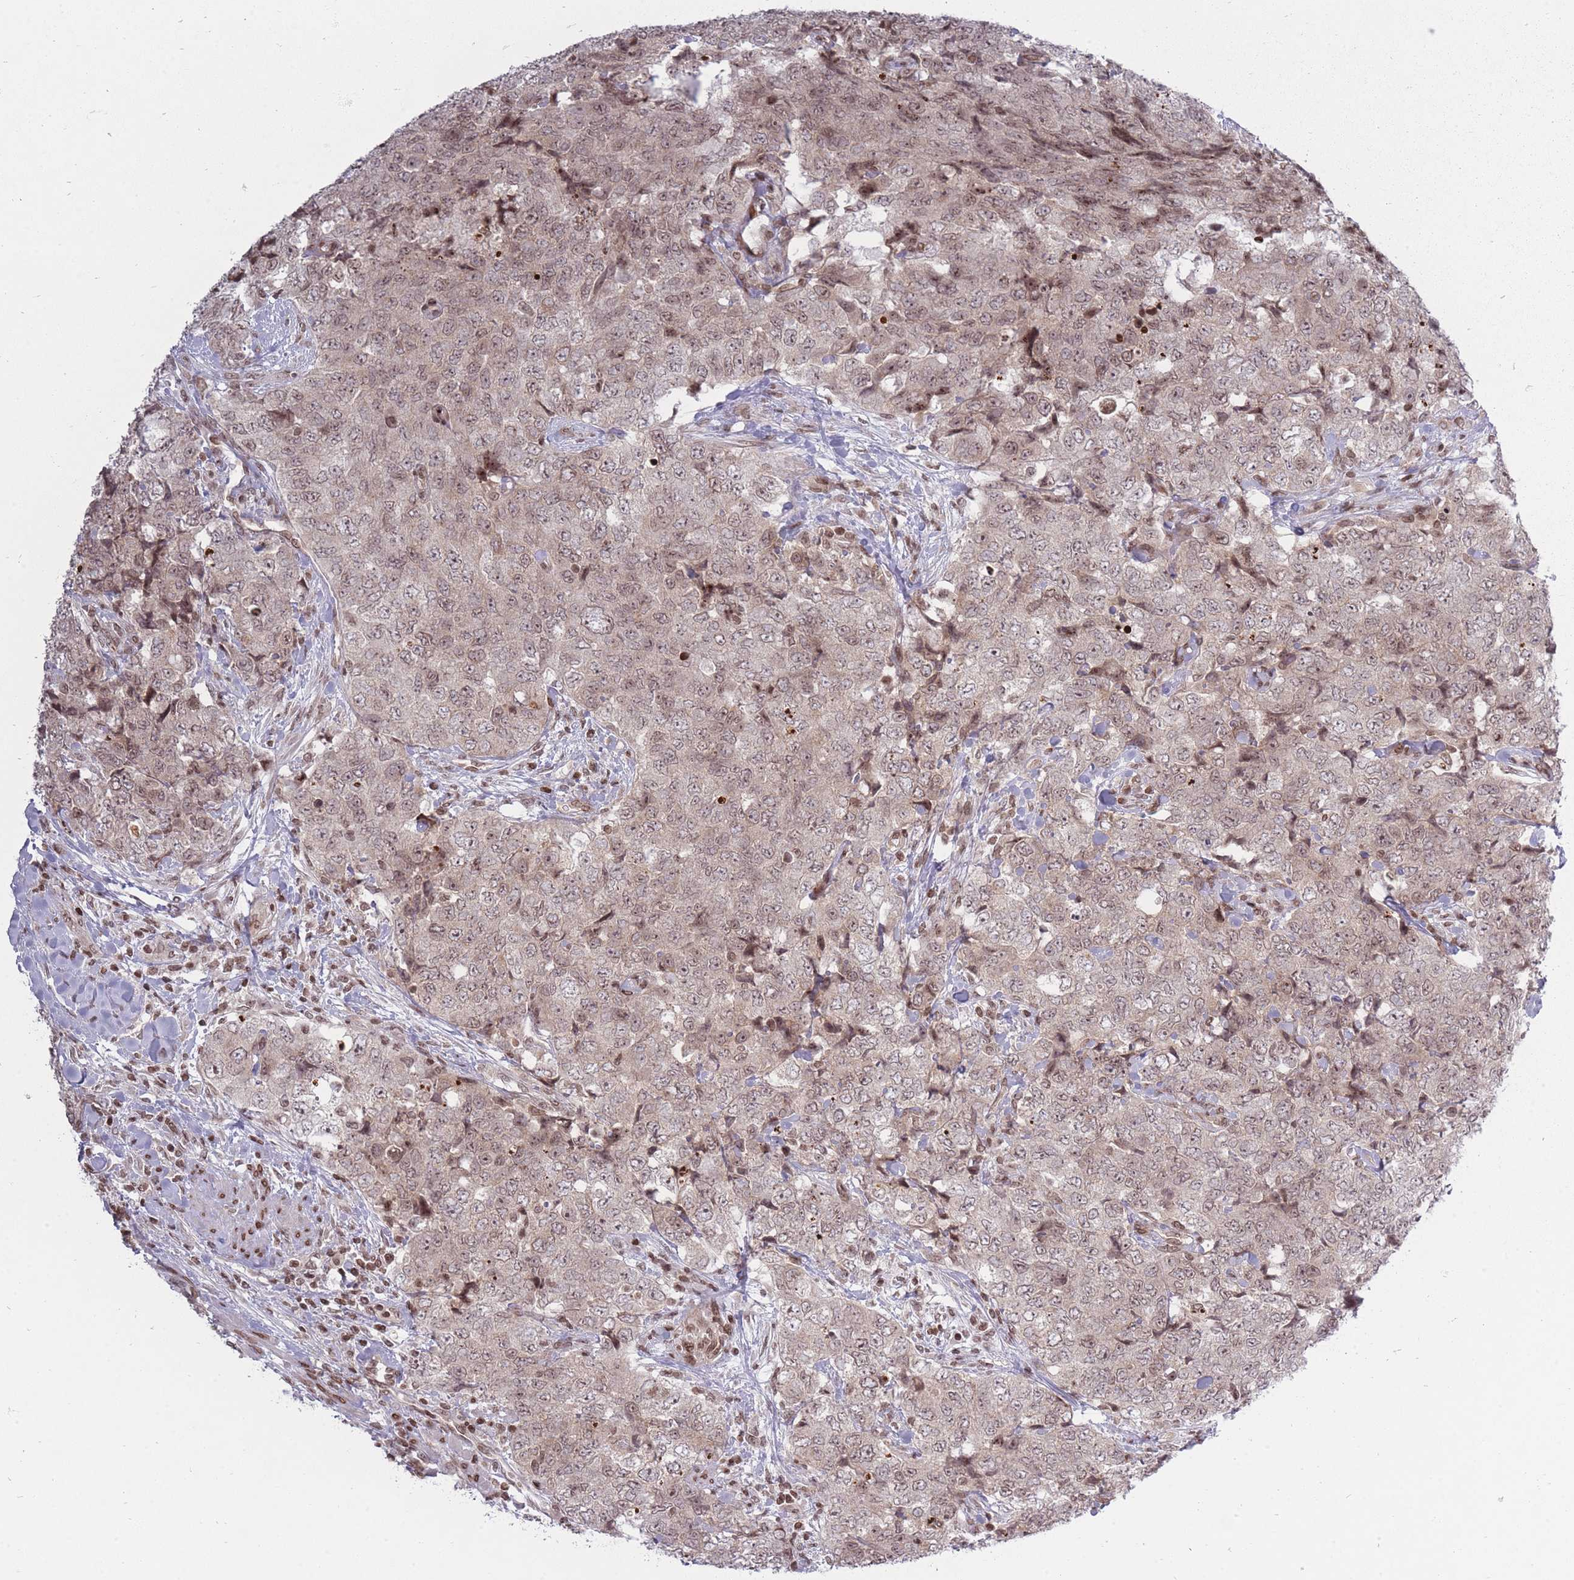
{"staining": {"intensity": "weak", "quantity": ">75%", "location": "cytoplasmic/membranous,nuclear"}, "tissue": "urothelial cancer", "cell_type": "Tumor cells", "image_type": "cancer", "snomed": [{"axis": "morphology", "description": "Urothelial carcinoma, High grade"}, {"axis": "topography", "description": "Urinary bladder"}], "caption": "A brown stain labels weak cytoplasmic/membranous and nuclear expression of a protein in human urothelial carcinoma (high-grade) tumor cells. Ihc stains the protein in brown and the nuclei are stained blue.", "gene": "TMC6", "patient": {"sex": "female", "age": 78}}